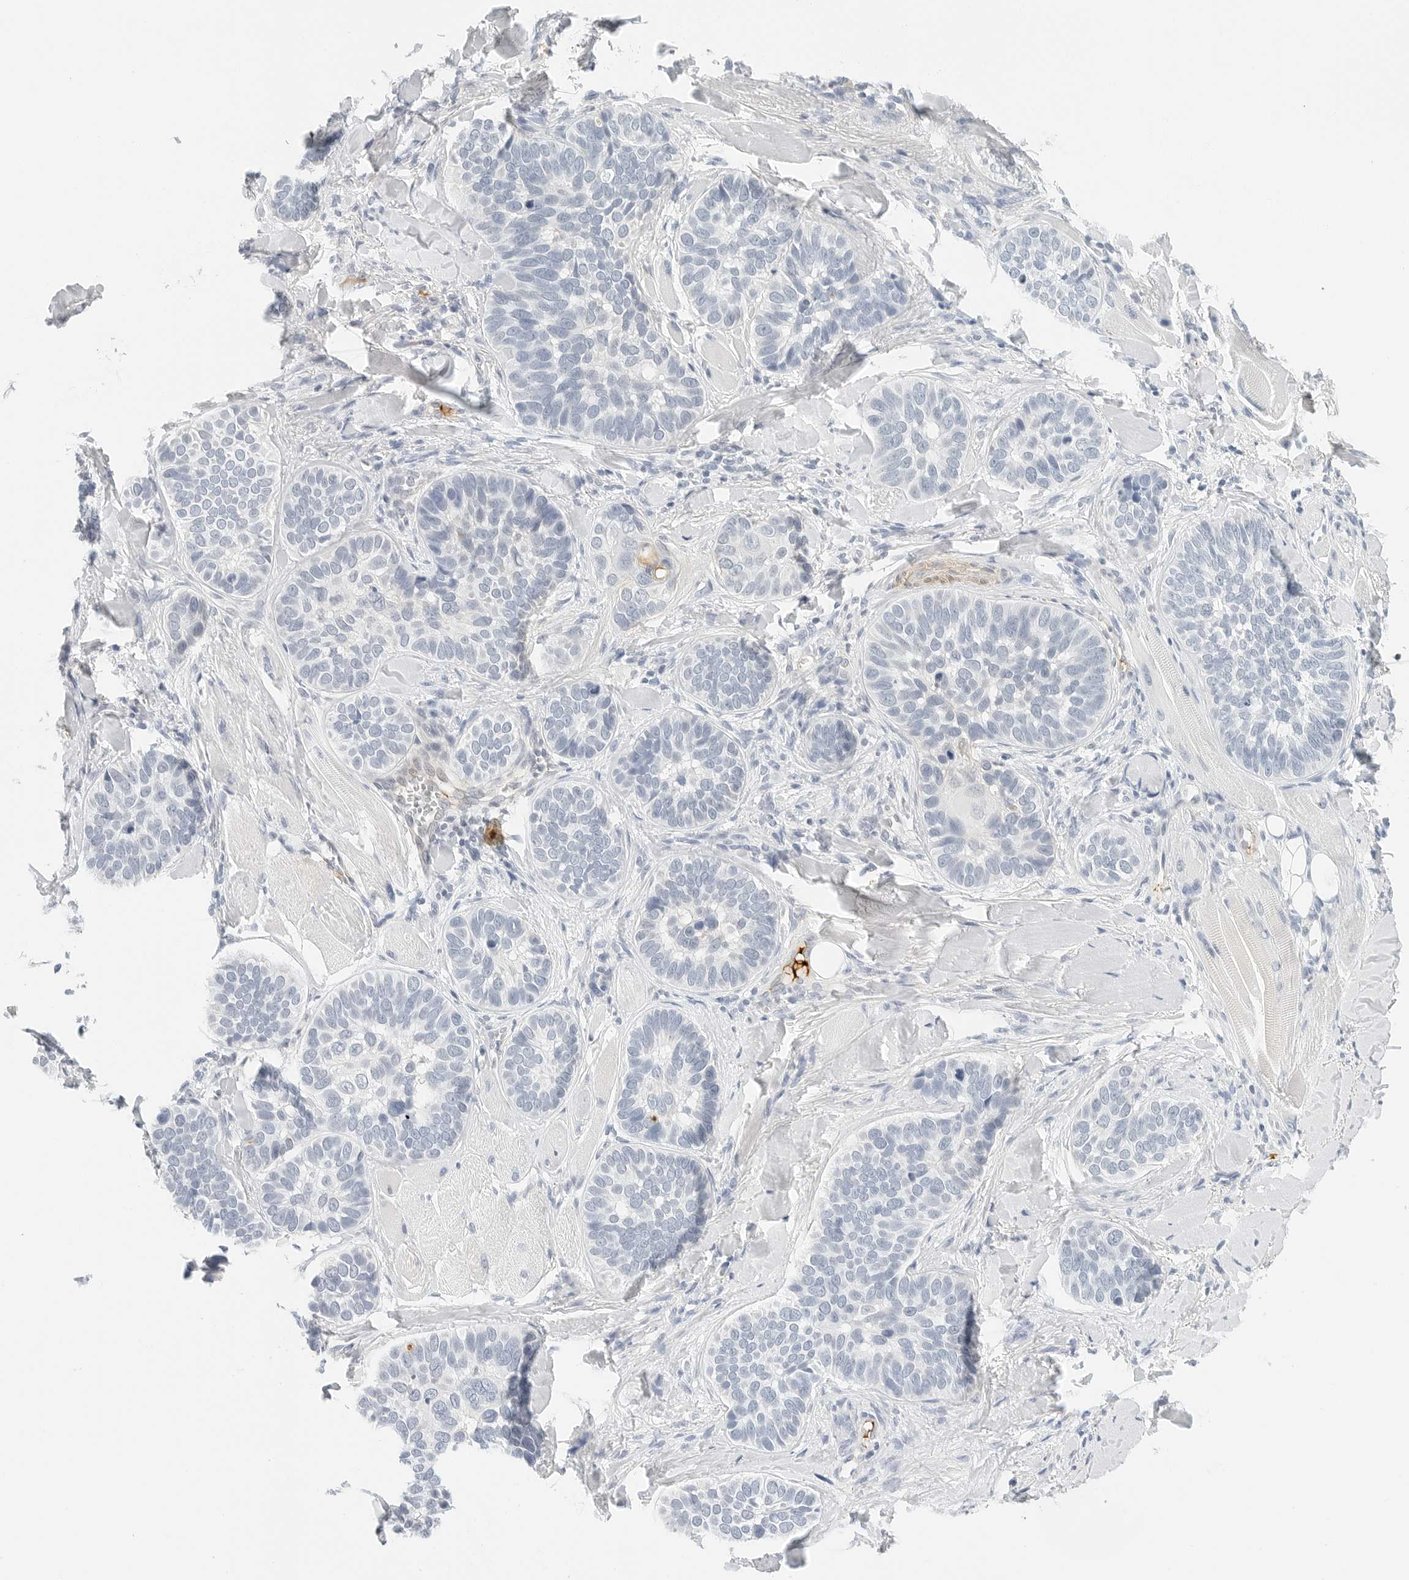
{"staining": {"intensity": "negative", "quantity": "none", "location": "none"}, "tissue": "skin cancer", "cell_type": "Tumor cells", "image_type": "cancer", "snomed": [{"axis": "morphology", "description": "Basal cell carcinoma"}, {"axis": "topography", "description": "Skin"}], "caption": "Micrograph shows no significant protein staining in tumor cells of skin cancer. (DAB immunohistochemistry, high magnification).", "gene": "PKDCC", "patient": {"sex": "male", "age": 62}}